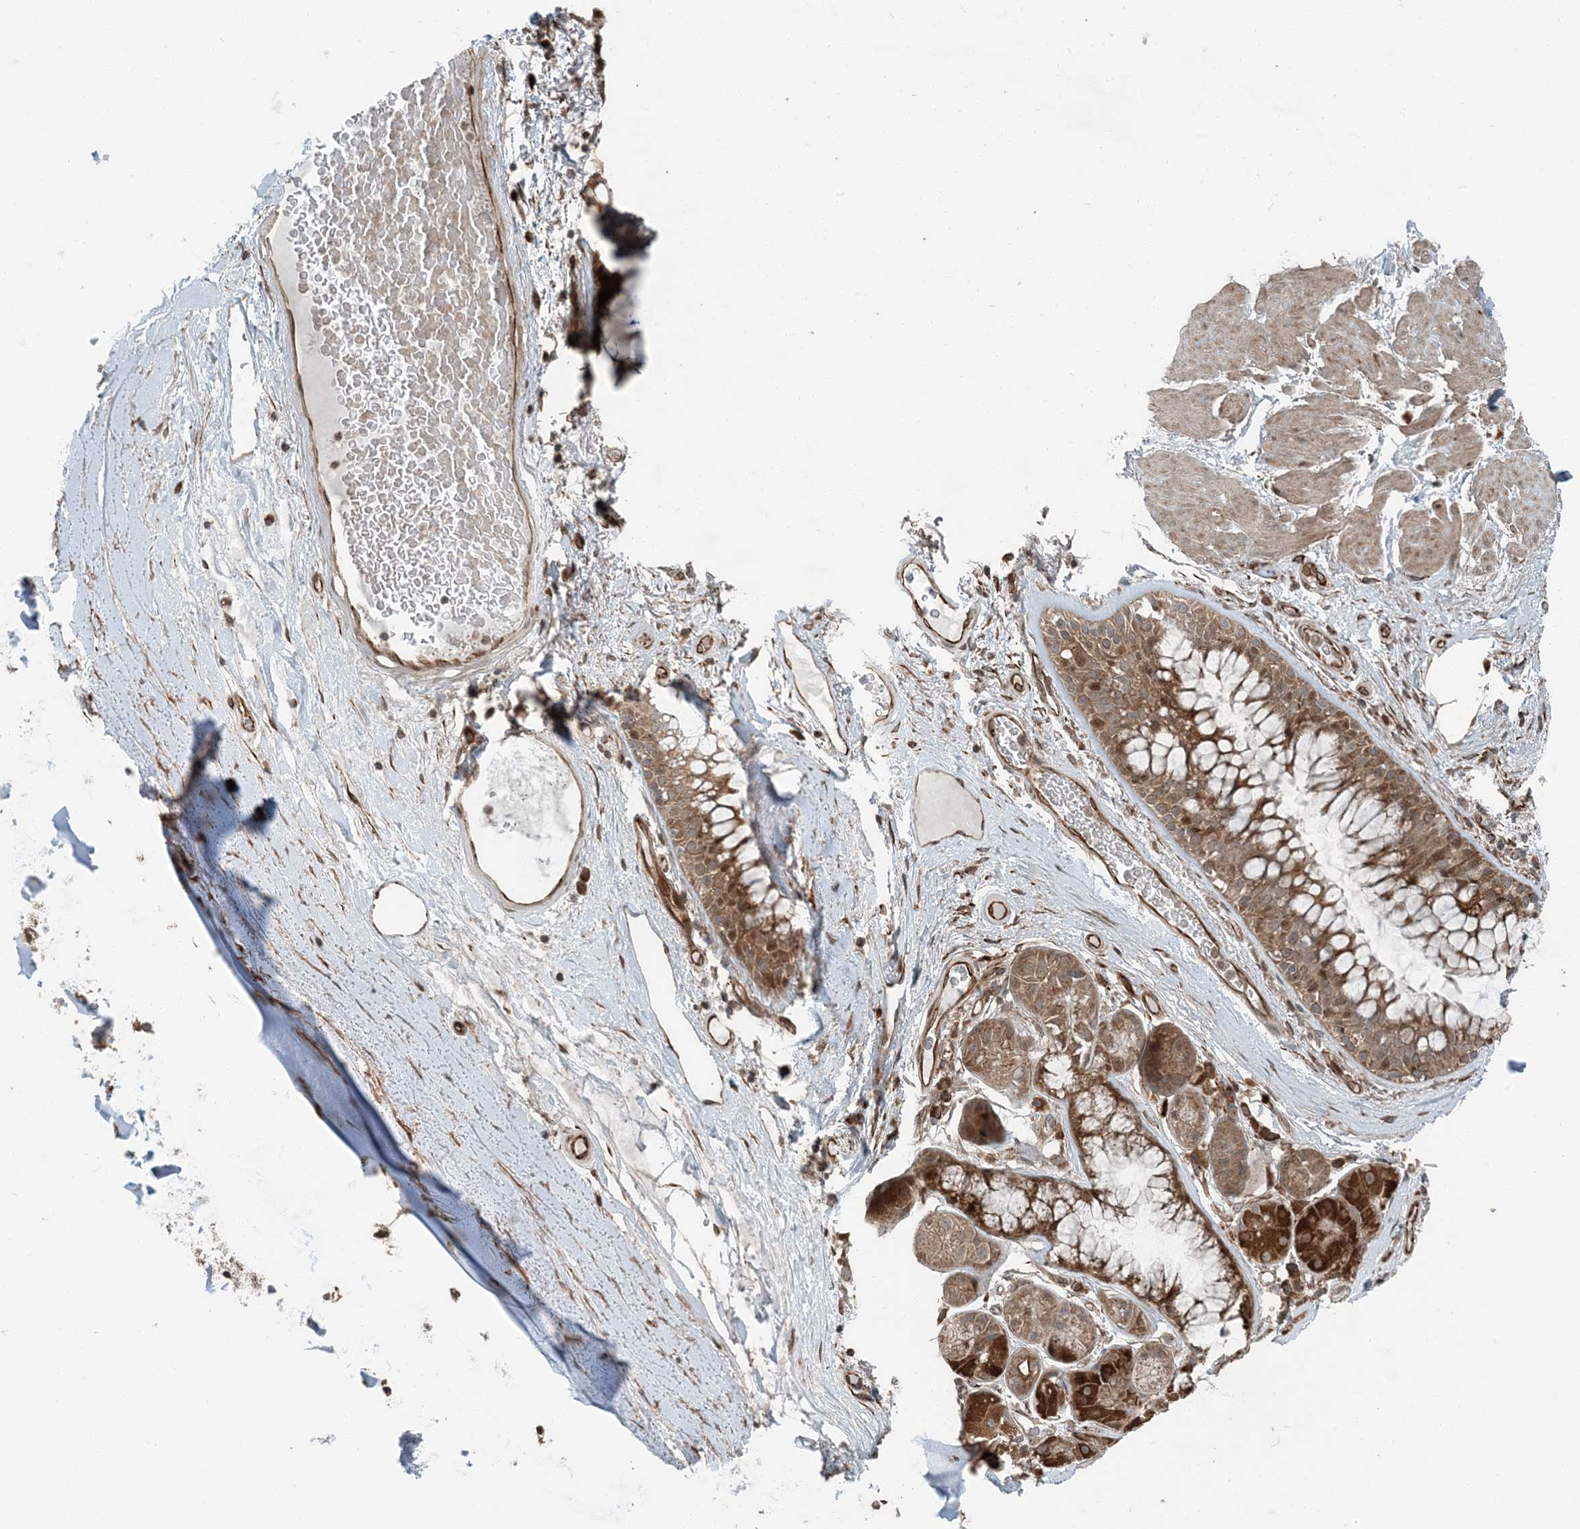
{"staining": {"intensity": "weak", "quantity": ">75%", "location": "cytoplasmic/membranous"}, "tissue": "adipose tissue", "cell_type": "Adipocytes", "image_type": "normal", "snomed": [{"axis": "morphology", "description": "Normal tissue, NOS"}, {"axis": "morphology", "description": "Squamous cell carcinoma, NOS"}, {"axis": "topography", "description": "Lymph node"}, {"axis": "topography", "description": "Bronchus"}, {"axis": "topography", "description": "Lung"}], "caption": "Immunohistochemical staining of normal human adipose tissue displays >75% levels of weak cytoplasmic/membranous protein positivity in about >75% of adipocytes. The protein is shown in brown color, while the nuclei are stained blue.", "gene": "EDEM2", "patient": {"sex": "male", "age": 66}}